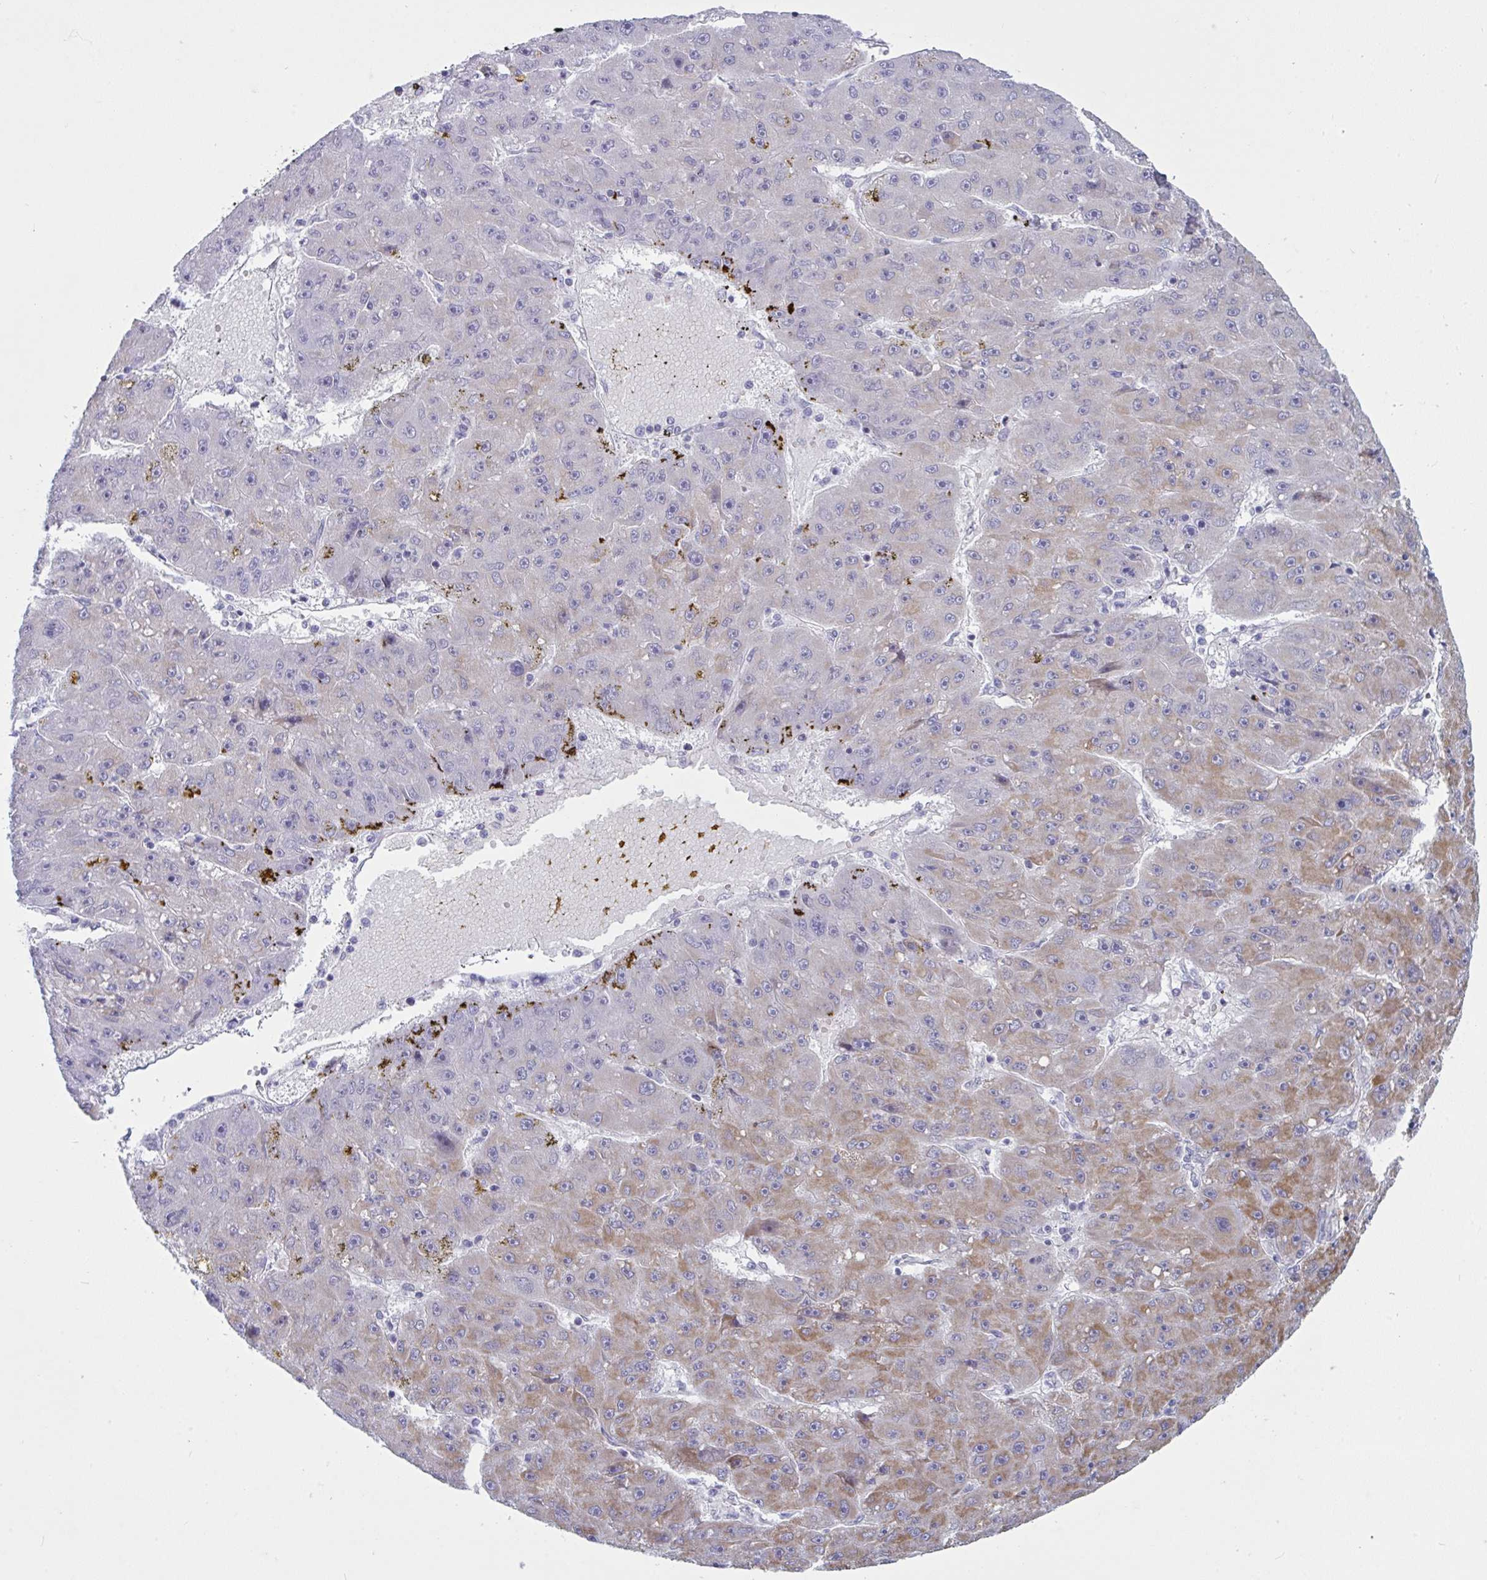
{"staining": {"intensity": "weak", "quantity": "25%-75%", "location": "cytoplasmic/membranous"}, "tissue": "liver cancer", "cell_type": "Tumor cells", "image_type": "cancer", "snomed": [{"axis": "morphology", "description": "Carcinoma, Hepatocellular, NOS"}, {"axis": "topography", "description": "Liver"}], "caption": "Immunohistochemical staining of liver hepatocellular carcinoma exhibits low levels of weak cytoplasmic/membranous positivity in about 25%-75% of tumor cells.", "gene": "TANK", "patient": {"sex": "male", "age": 67}}